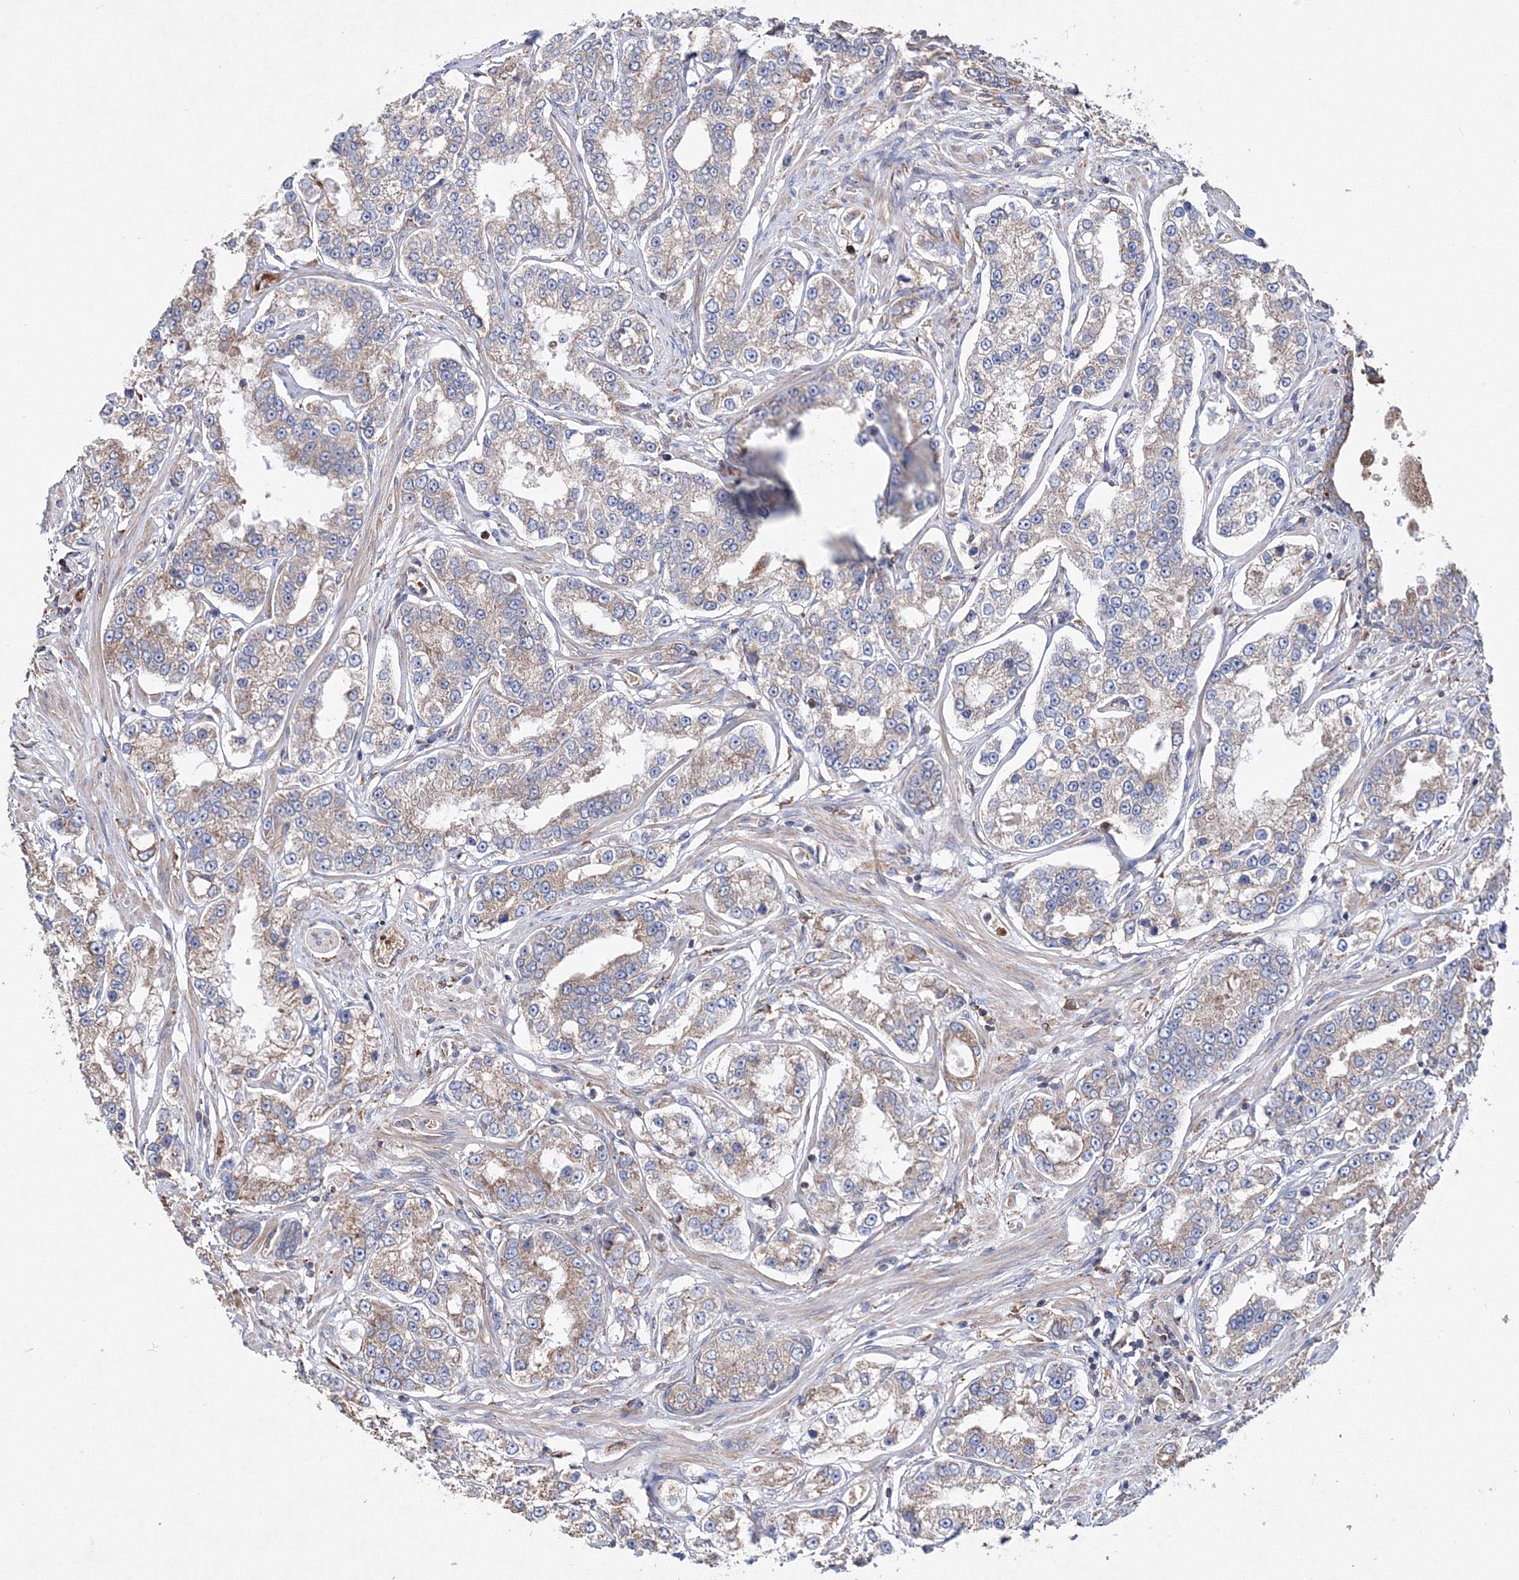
{"staining": {"intensity": "moderate", "quantity": "25%-75%", "location": "cytoplasmic/membranous"}, "tissue": "prostate cancer", "cell_type": "Tumor cells", "image_type": "cancer", "snomed": [{"axis": "morphology", "description": "Normal tissue, NOS"}, {"axis": "morphology", "description": "Adenocarcinoma, High grade"}, {"axis": "topography", "description": "Prostate"}], "caption": "Prostate adenocarcinoma (high-grade) stained for a protein (brown) shows moderate cytoplasmic/membranous positive staining in about 25%-75% of tumor cells.", "gene": "VPS8", "patient": {"sex": "male", "age": 83}}